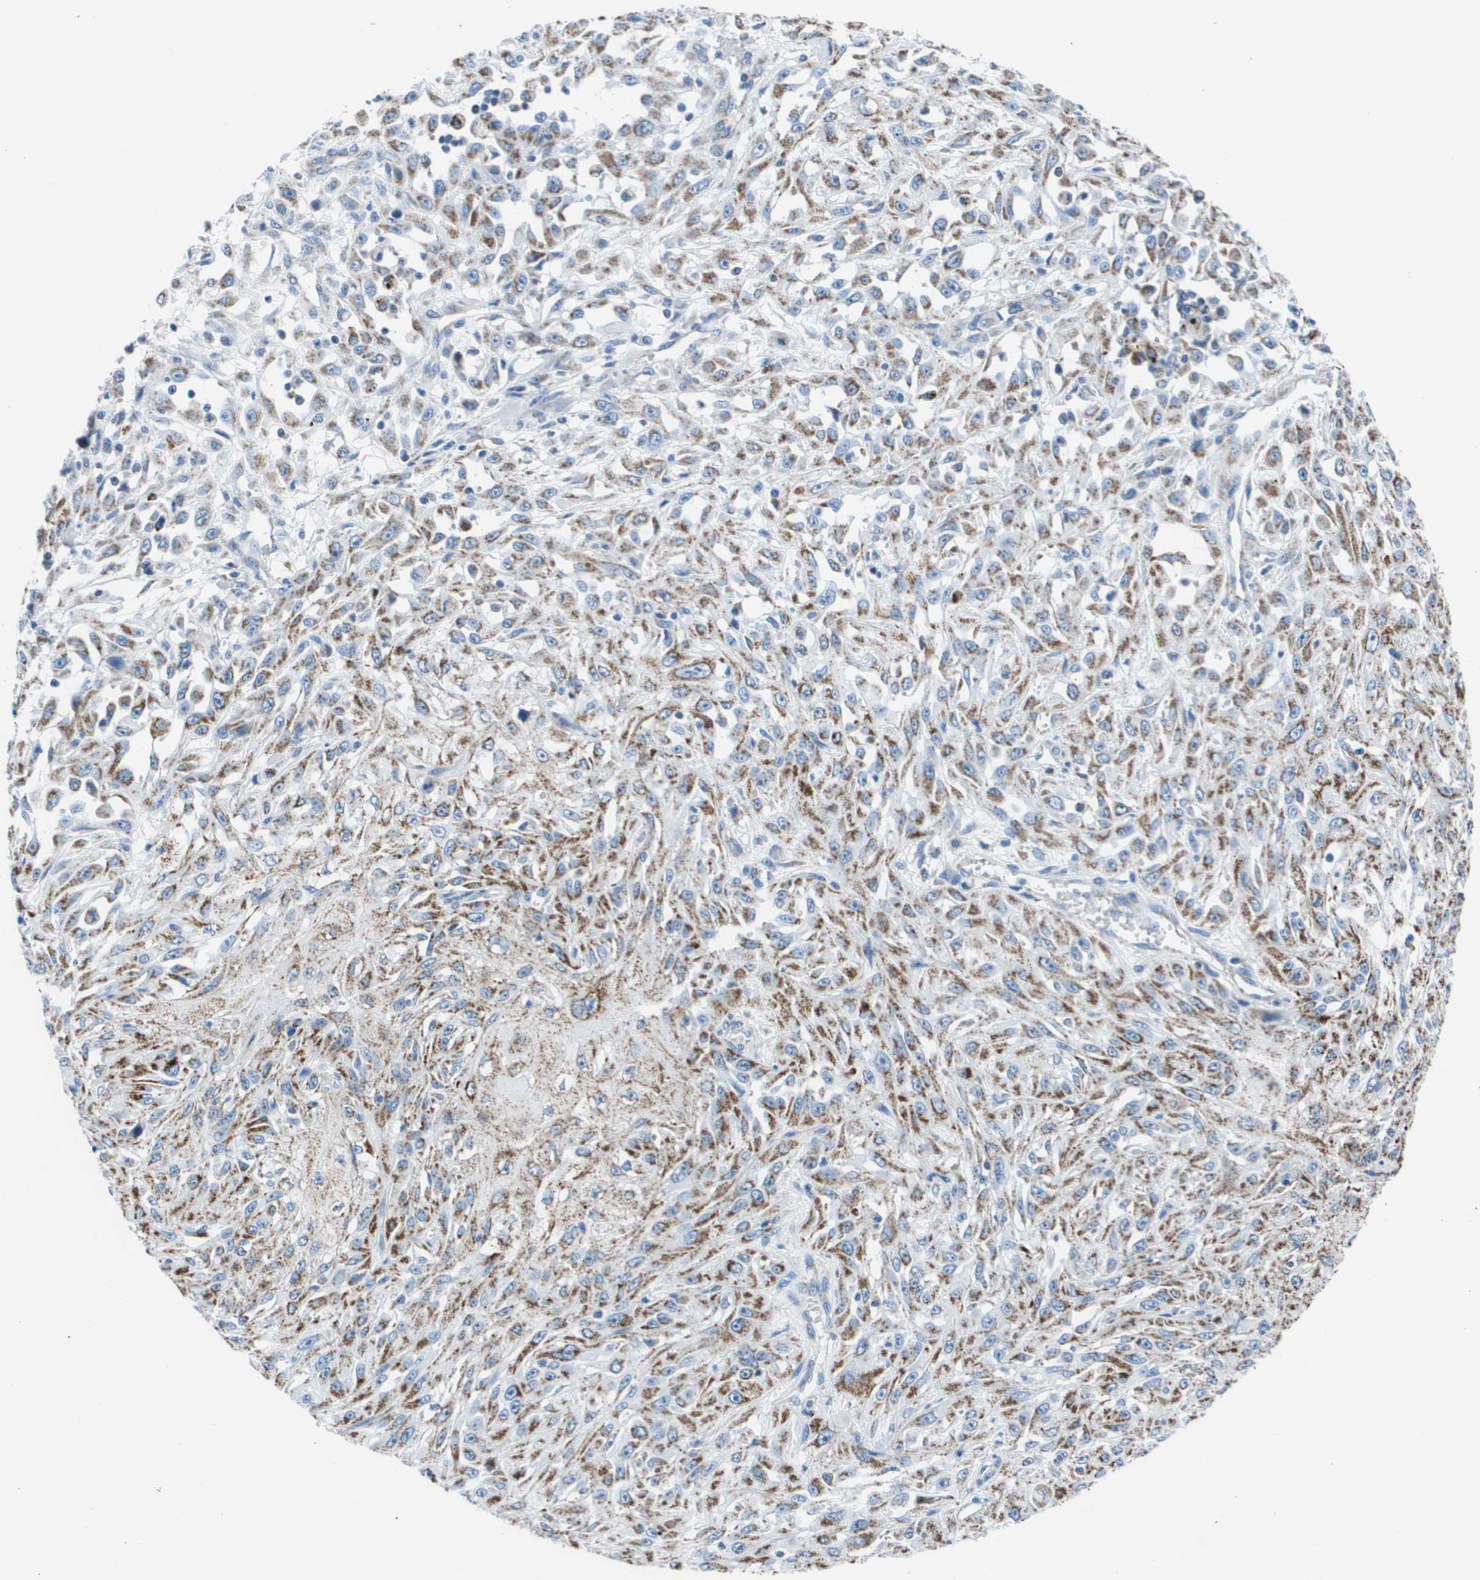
{"staining": {"intensity": "weak", "quantity": "25%-75%", "location": "cytoplasmic/membranous"}, "tissue": "skin cancer", "cell_type": "Tumor cells", "image_type": "cancer", "snomed": [{"axis": "morphology", "description": "Squamous cell carcinoma, NOS"}, {"axis": "morphology", "description": "Squamous cell carcinoma, metastatic, NOS"}, {"axis": "topography", "description": "Skin"}, {"axis": "topography", "description": "Lymph node"}], "caption": "Squamous cell carcinoma (skin) stained with DAB (3,3'-diaminobenzidine) immunohistochemistry (IHC) demonstrates low levels of weak cytoplasmic/membranous expression in approximately 25%-75% of tumor cells.", "gene": "ZDHHC3", "patient": {"sex": "male", "age": 75}}